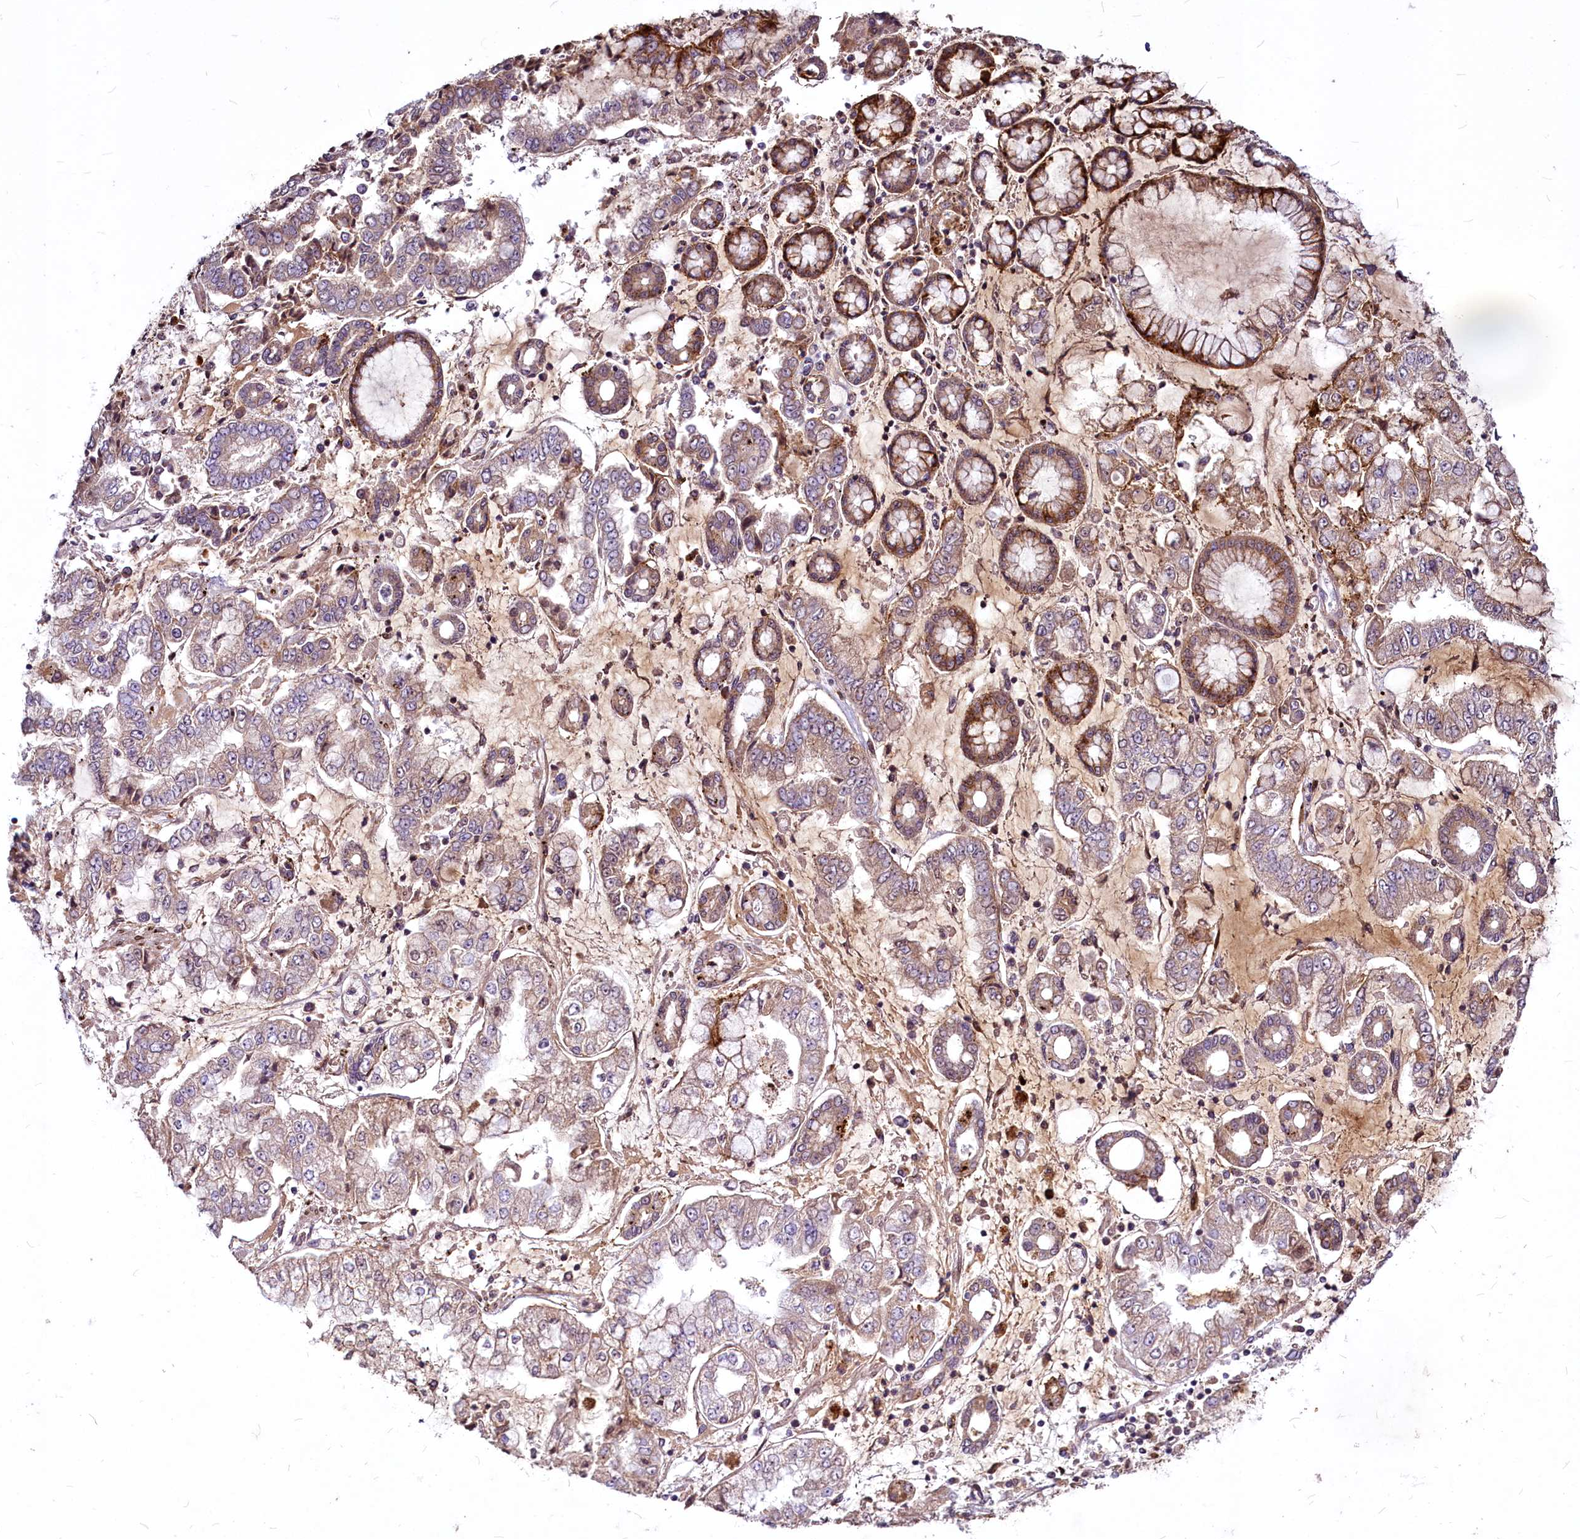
{"staining": {"intensity": "weak", "quantity": "25%-75%", "location": "cytoplasmic/membranous"}, "tissue": "stomach cancer", "cell_type": "Tumor cells", "image_type": "cancer", "snomed": [{"axis": "morphology", "description": "Adenocarcinoma, NOS"}, {"axis": "topography", "description": "Stomach"}], "caption": "Protein analysis of adenocarcinoma (stomach) tissue shows weak cytoplasmic/membranous staining in approximately 25%-75% of tumor cells. The staining was performed using DAB (3,3'-diaminobenzidine), with brown indicating positive protein expression. Nuclei are stained blue with hematoxylin.", "gene": "C11orf86", "patient": {"sex": "male", "age": 76}}